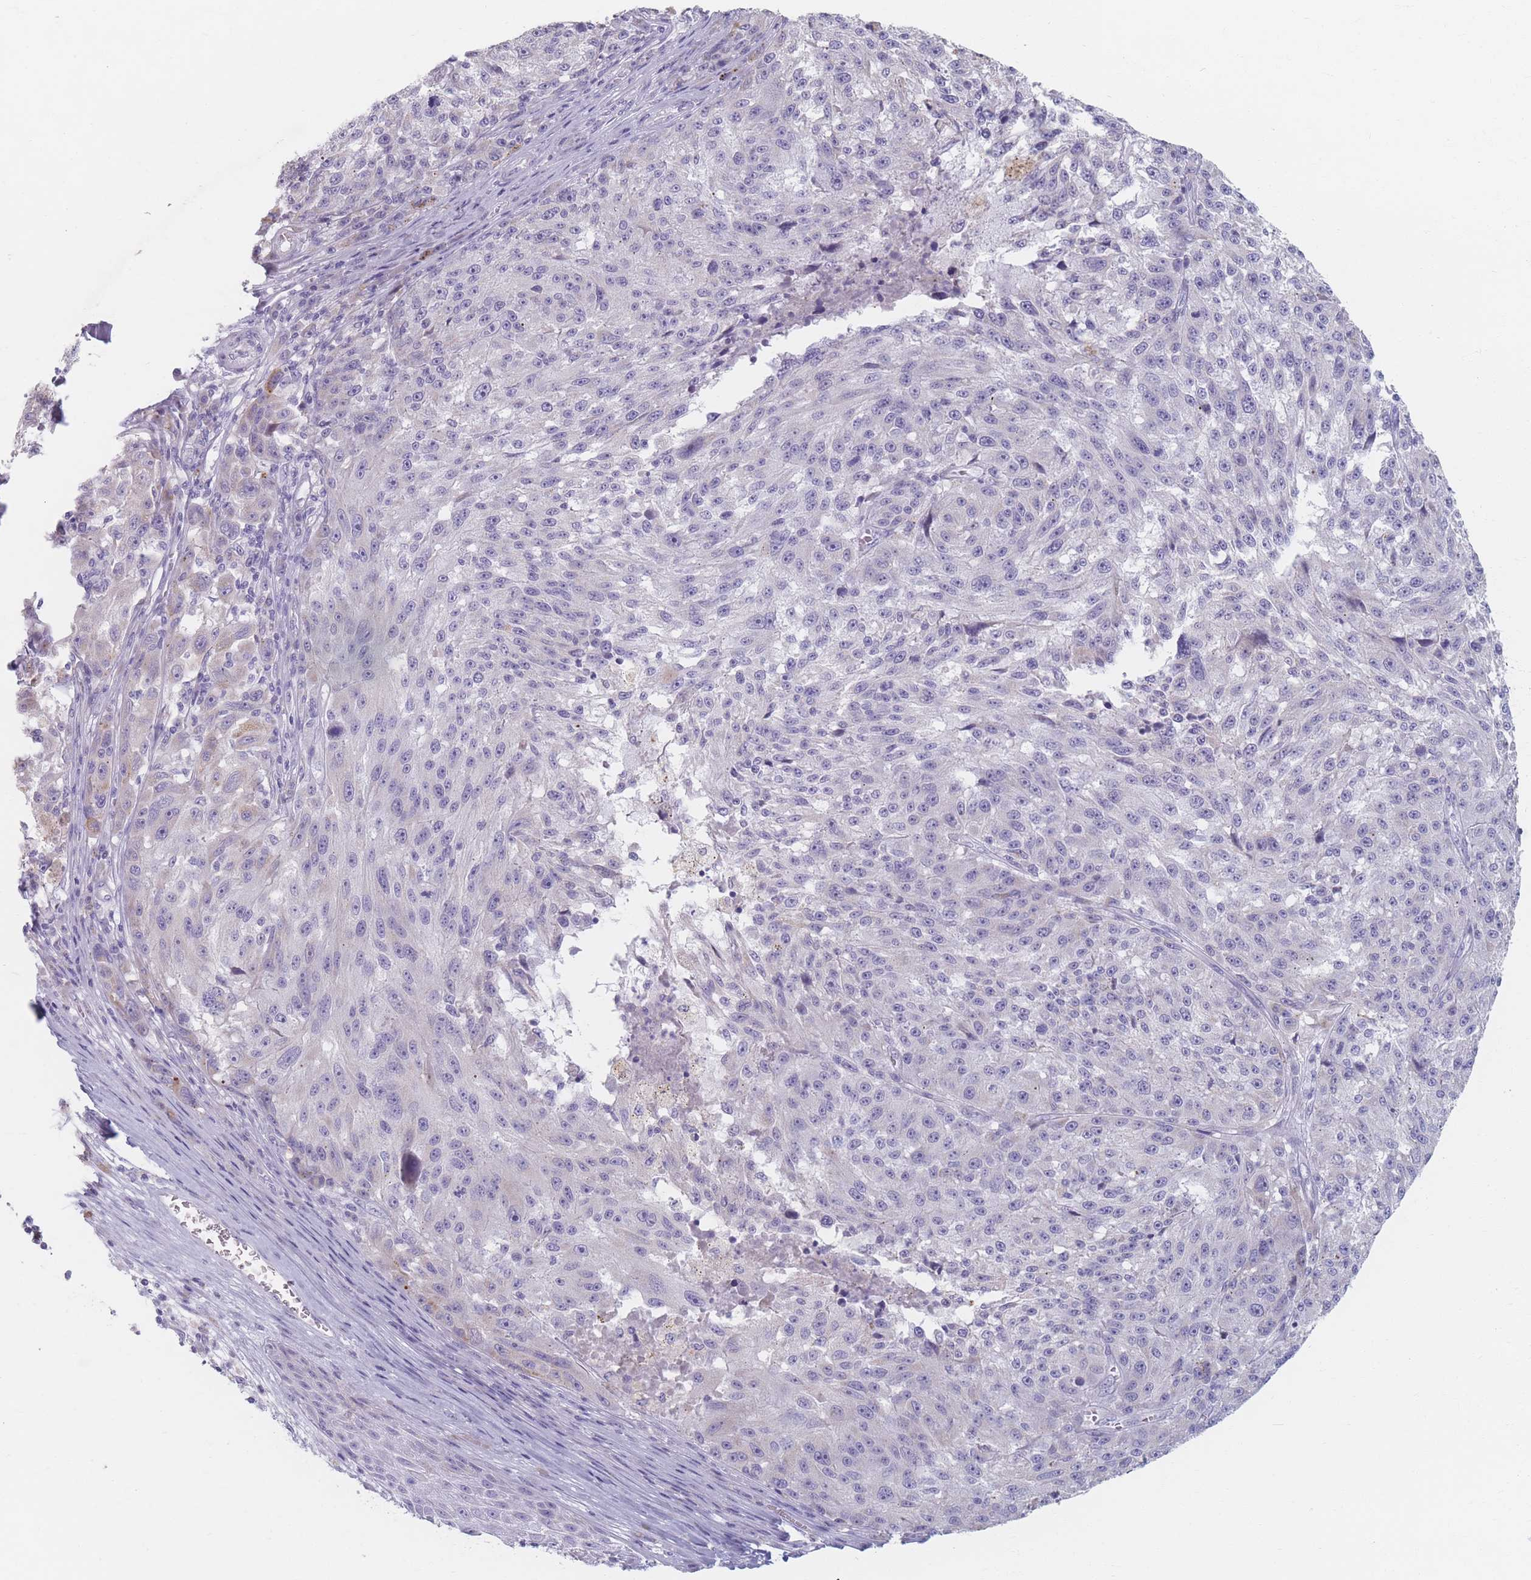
{"staining": {"intensity": "negative", "quantity": "none", "location": "none"}, "tissue": "melanoma", "cell_type": "Tumor cells", "image_type": "cancer", "snomed": [{"axis": "morphology", "description": "Malignant melanoma, NOS"}, {"axis": "topography", "description": "Skin"}], "caption": "Melanoma stained for a protein using immunohistochemistry (IHC) shows no staining tumor cells.", "gene": "PIGM", "patient": {"sex": "male", "age": 53}}